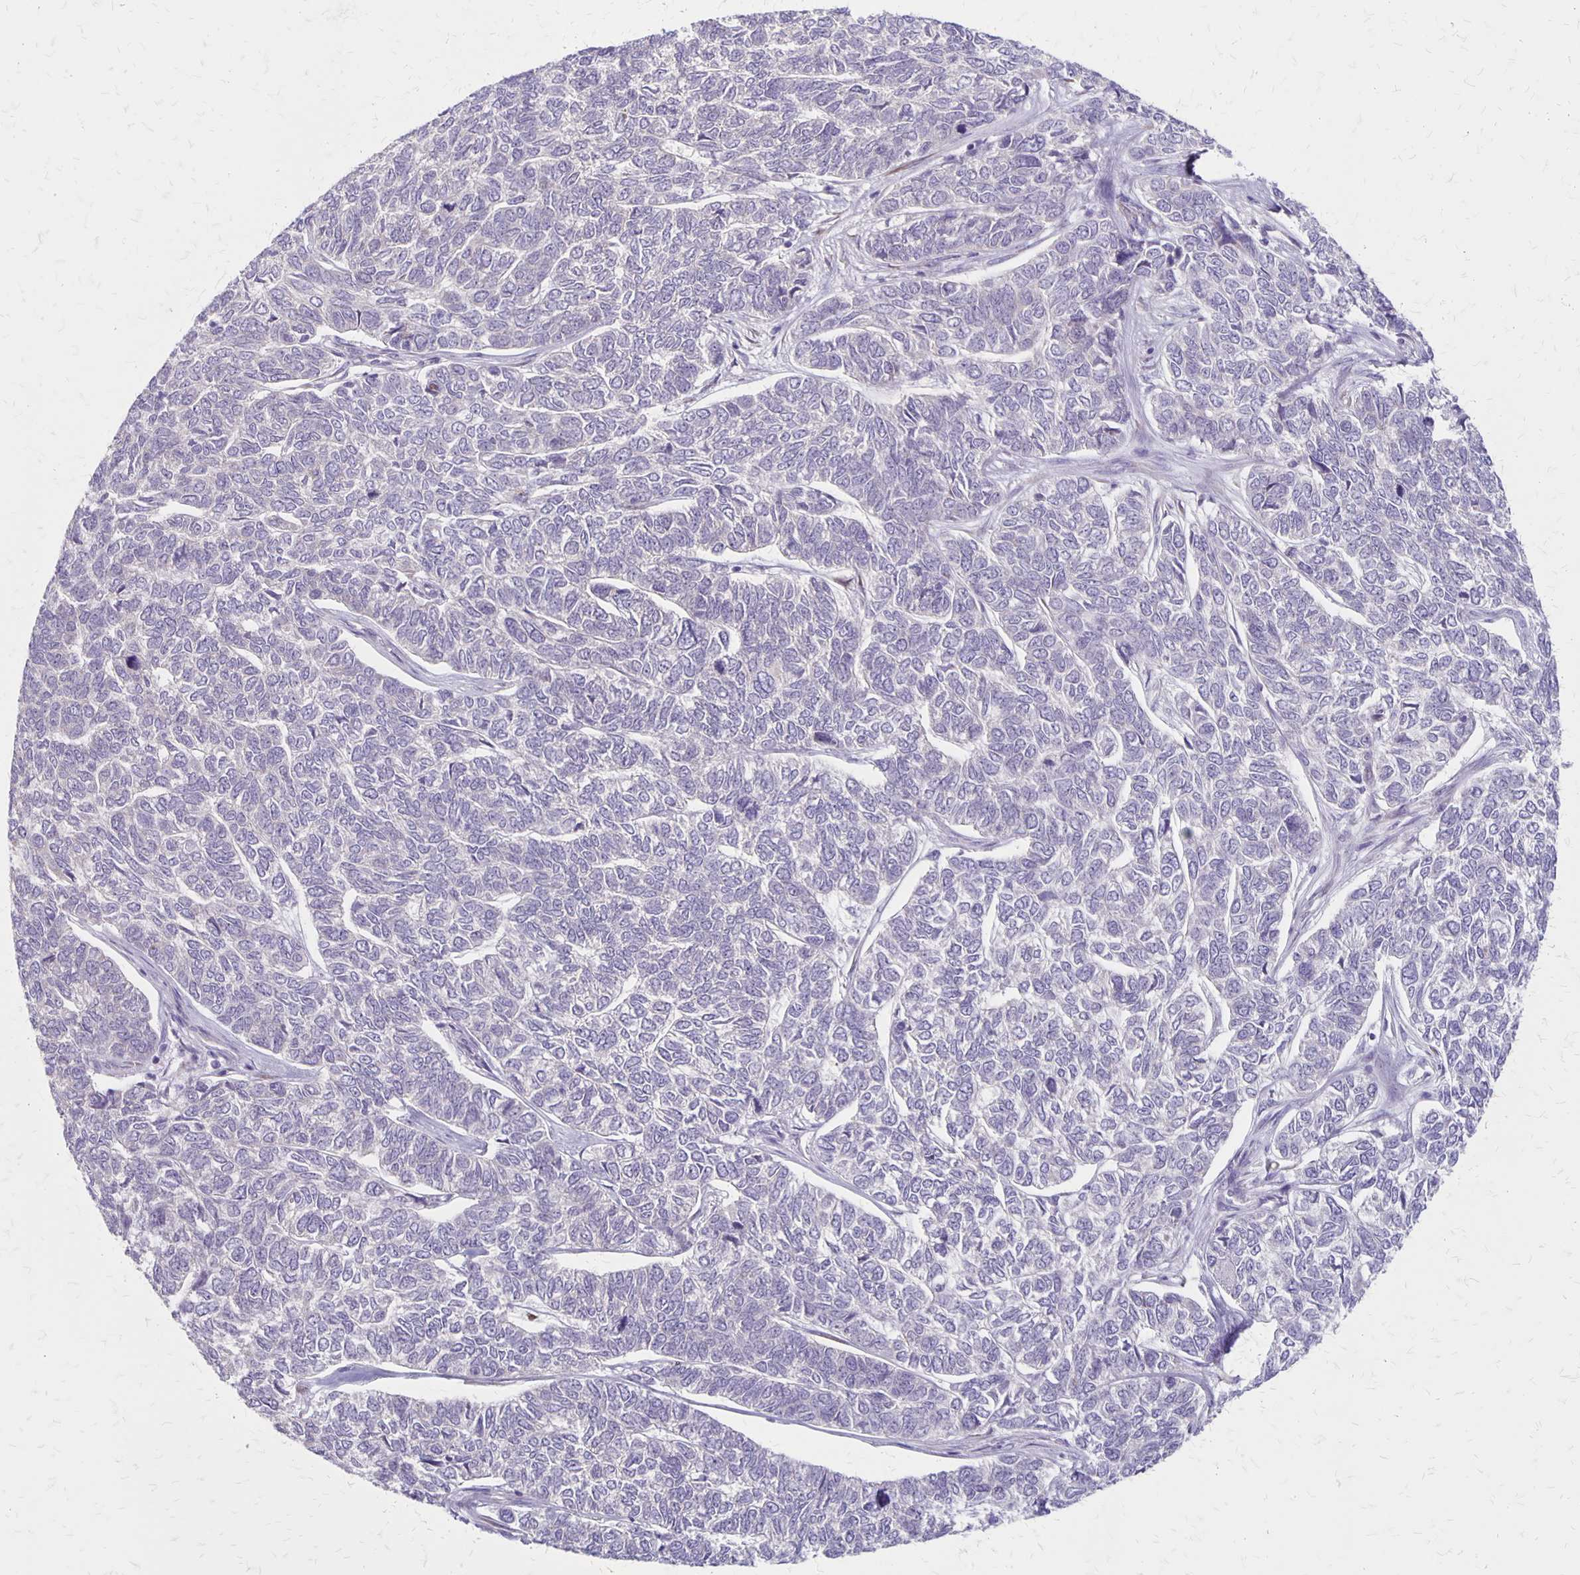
{"staining": {"intensity": "negative", "quantity": "none", "location": "none"}, "tissue": "skin cancer", "cell_type": "Tumor cells", "image_type": "cancer", "snomed": [{"axis": "morphology", "description": "Basal cell carcinoma"}, {"axis": "topography", "description": "Skin"}], "caption": "Immunohistochemical staining of human skin basal cell carcinoma displays no significant positivity in tumor cells.", "gene": "HOMER1", "patient": {"sex": "female", "age": 65}}